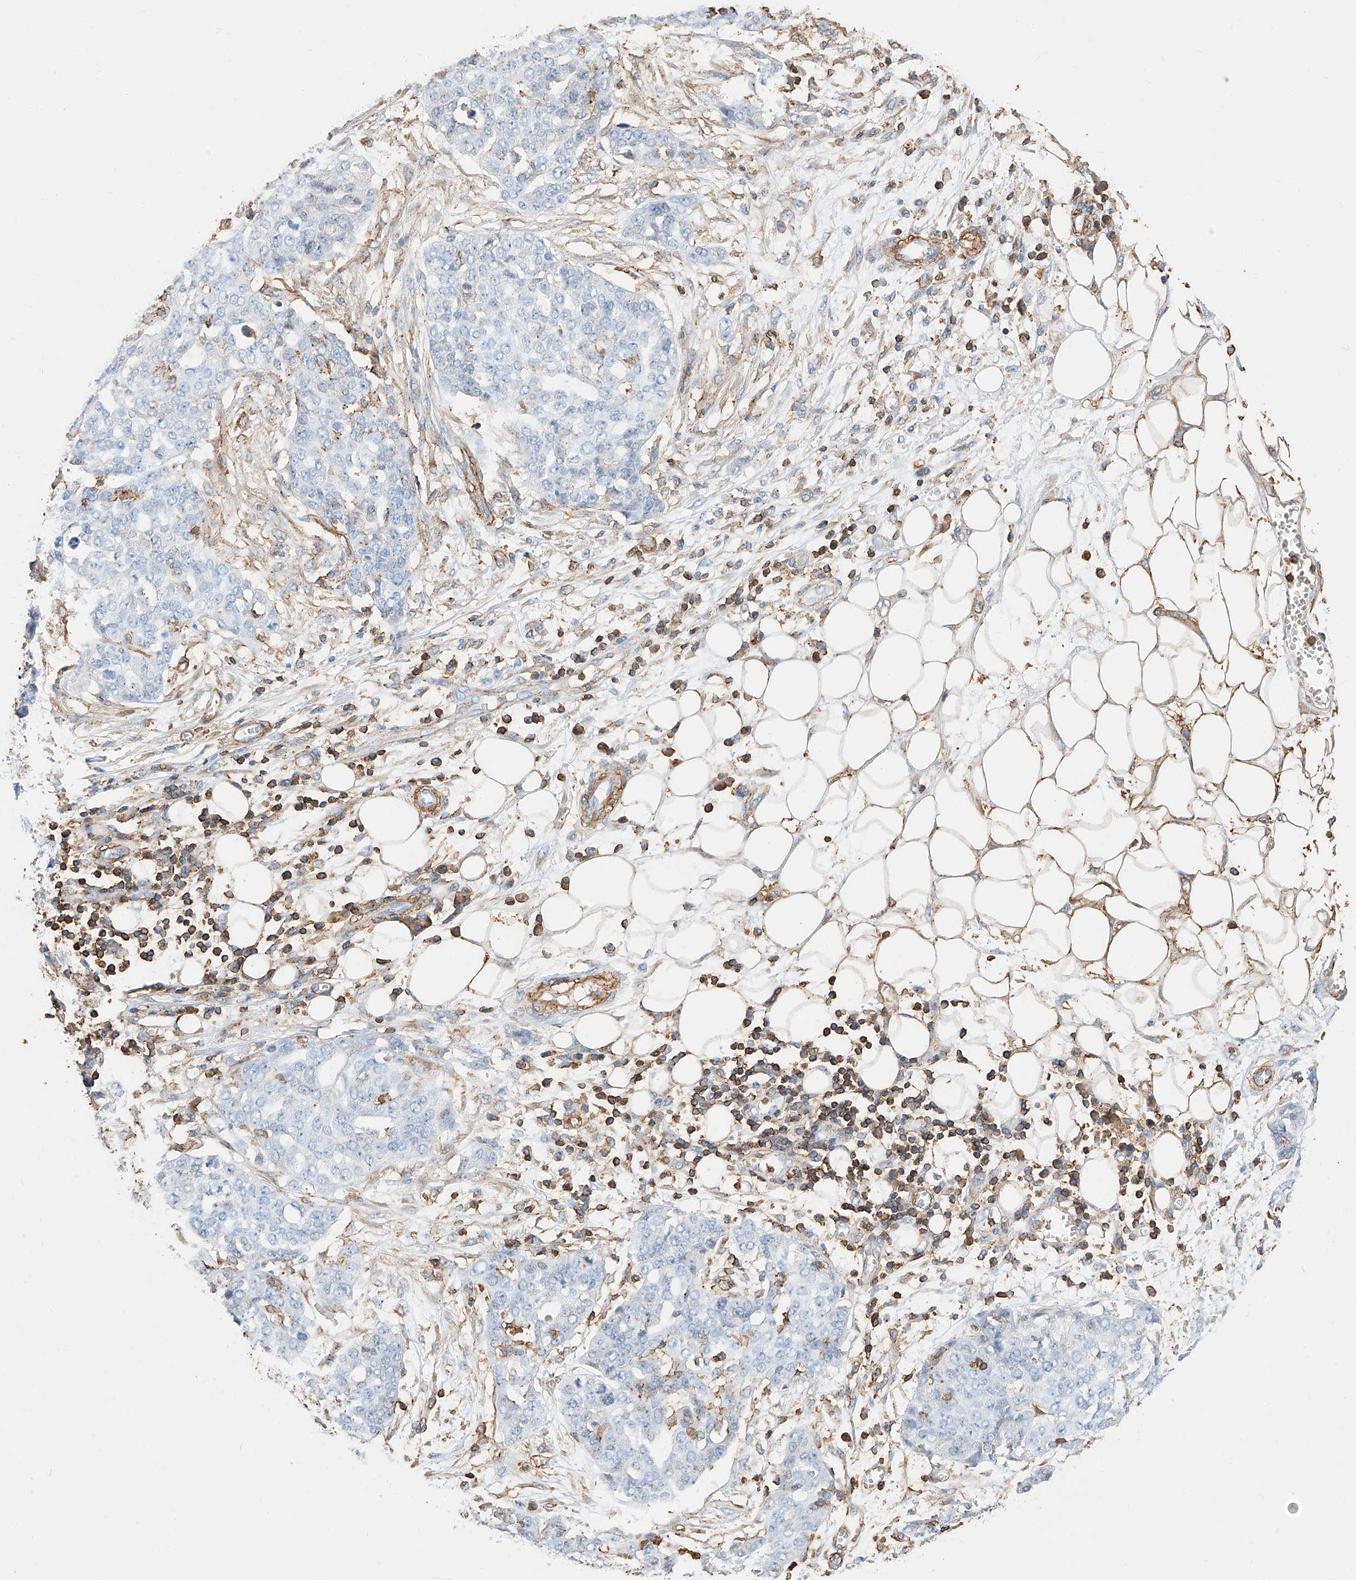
{"staining": {"intensity": "negative", "quantity": "none", "location": "none"}, "tissue": "ovarian cancer", "cell_type": "Tumor cells", "image_type": "cancer", "snomed": [{"axis": "morphology", "description": "Cystadenocarcinoma, serous, NOS"}, {"axis": "topography", "description": "Soft tissue"}, {"axis": "topography", "description": "Ovary"}], "caption": "There is no significant positivity in tumor cells of ovarian serous cystadenocarcinoma.", "gene": "WFS1", "patient": {"sex": "female", "age": 57}}